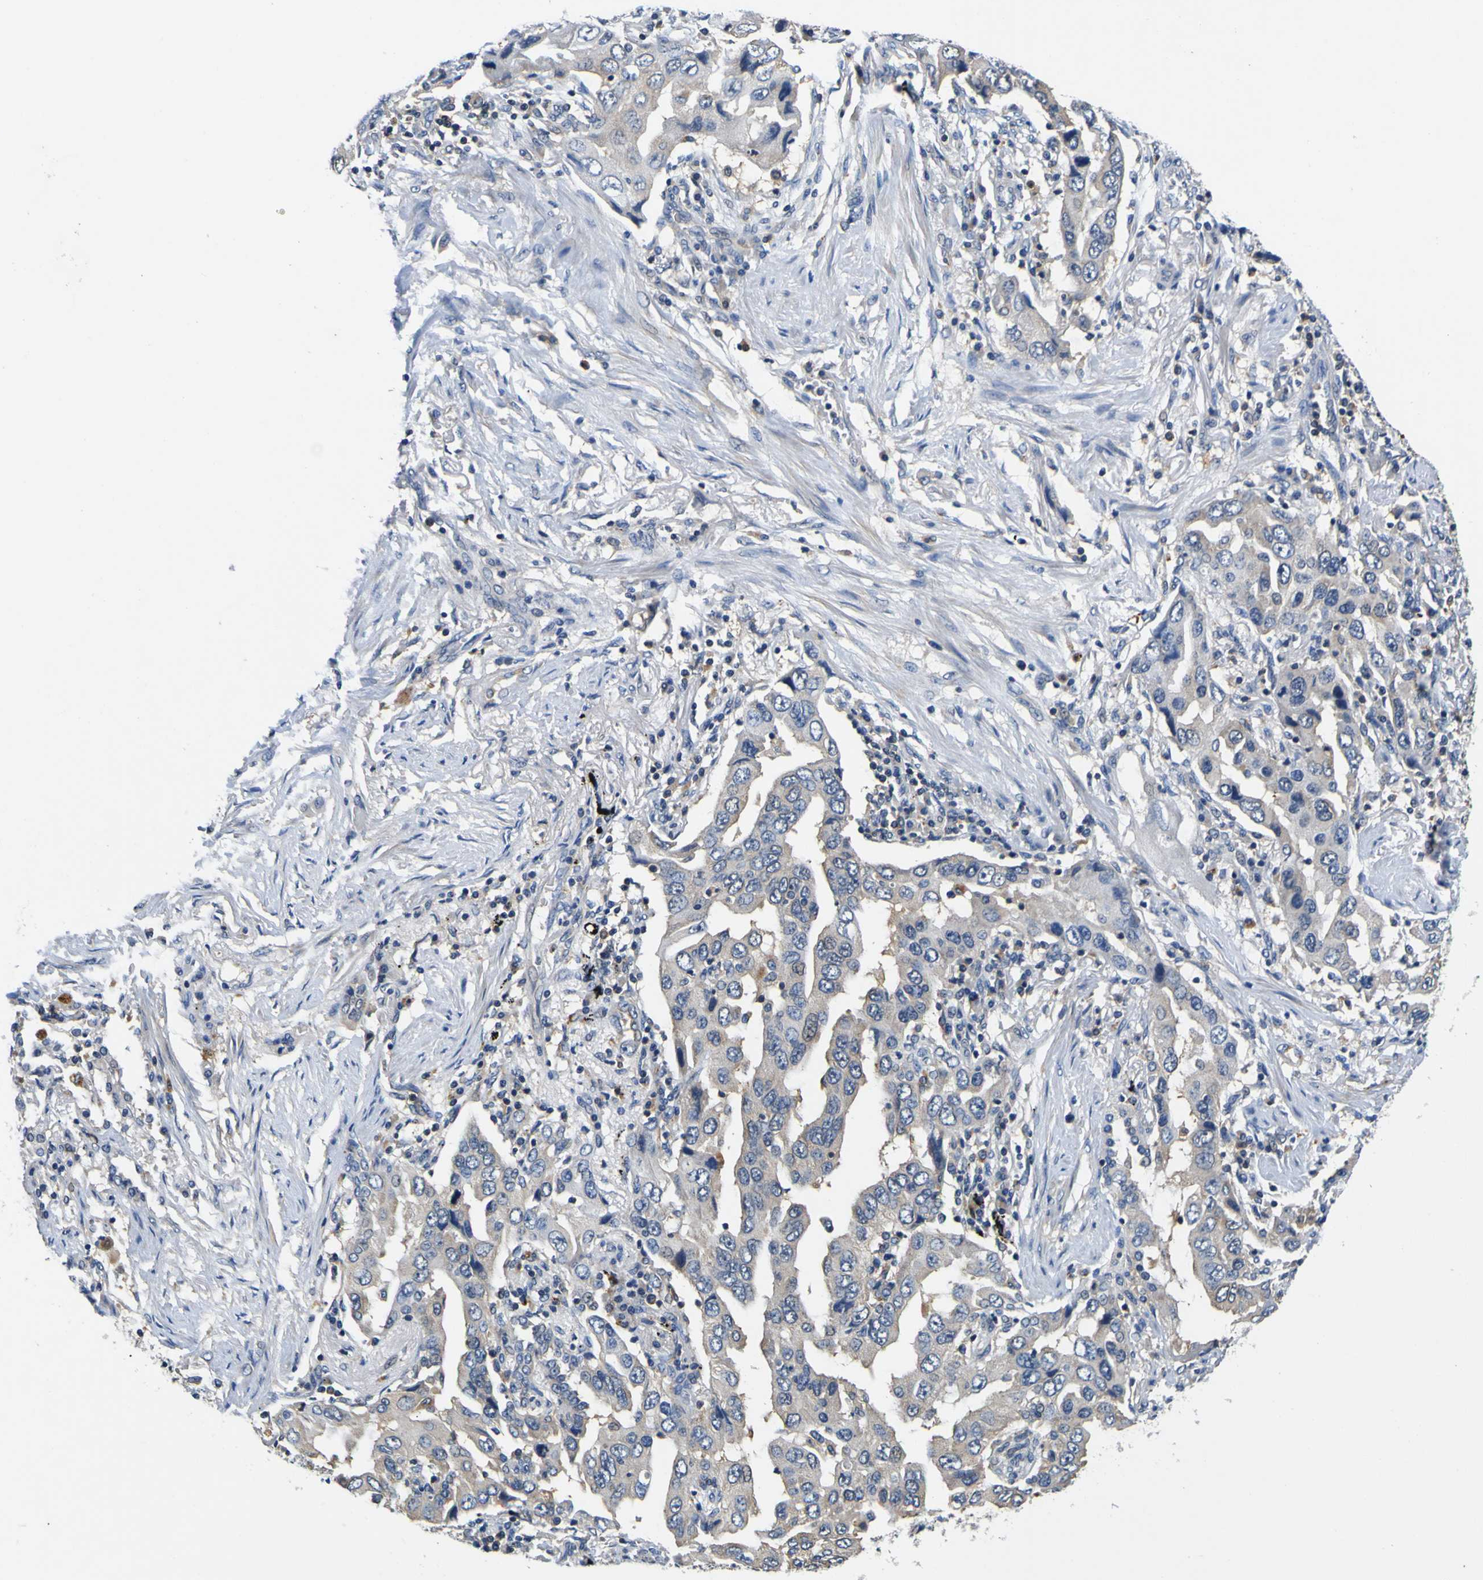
{"staining": {"intensity": "weak", "quantity": ">75%", "location": "cytoplasmic/membranous"}, "tissue": "lung cancer", "cell_type": "Tumor cells", "image_type": "cancer", "snomed": [{"axis": "morphology", "description": "Adenocarcinoma, NOS"}, {"axis": "topography", "description": "Lung"}], "caption": "Lung cancer stained with a protein marker exhibits weak staining in tumor cells.", "gene": "TNIK", "patient": {"sex": "female", "age": 65}}